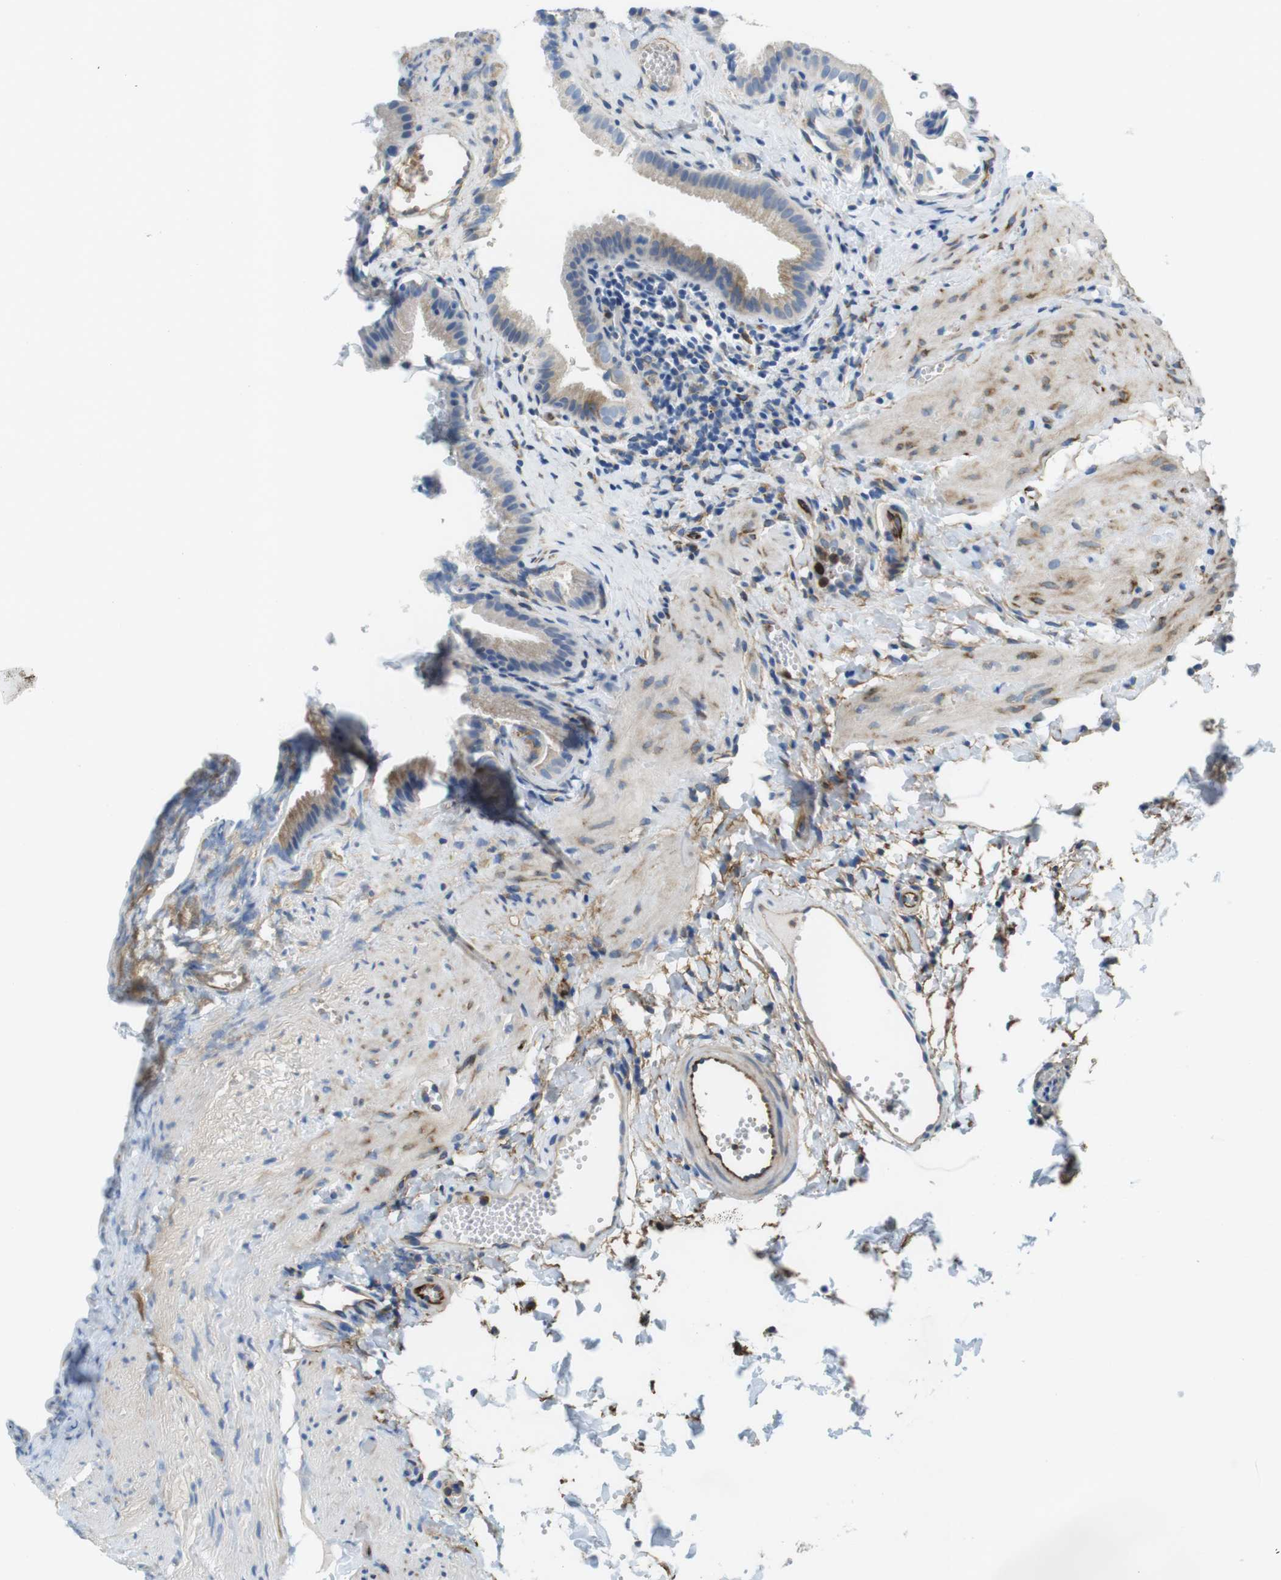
{"staining": {"intensity": "weak", "quantity": "25%-75%", "location": "cytoplasmic/membranous"}, "tissue": "gallbladder", "cell_type": "Glandular cells", "image_type": "normal", "snomed": [{"axis": "morphology", "description": "Normal tissue, NOS"}, {"axis": "topography", "description": "Gallbladder"}], "caption": "Immunohistochemistry (IHC) image of normal gallbladder stained for a protein (brown), which exhibits low levels of weak cytoplasmic/membranous staining in approximately 25%-75% of glandular cells.", "gene": "EMP2", "patient": {"sex": "female", "age": 24}}